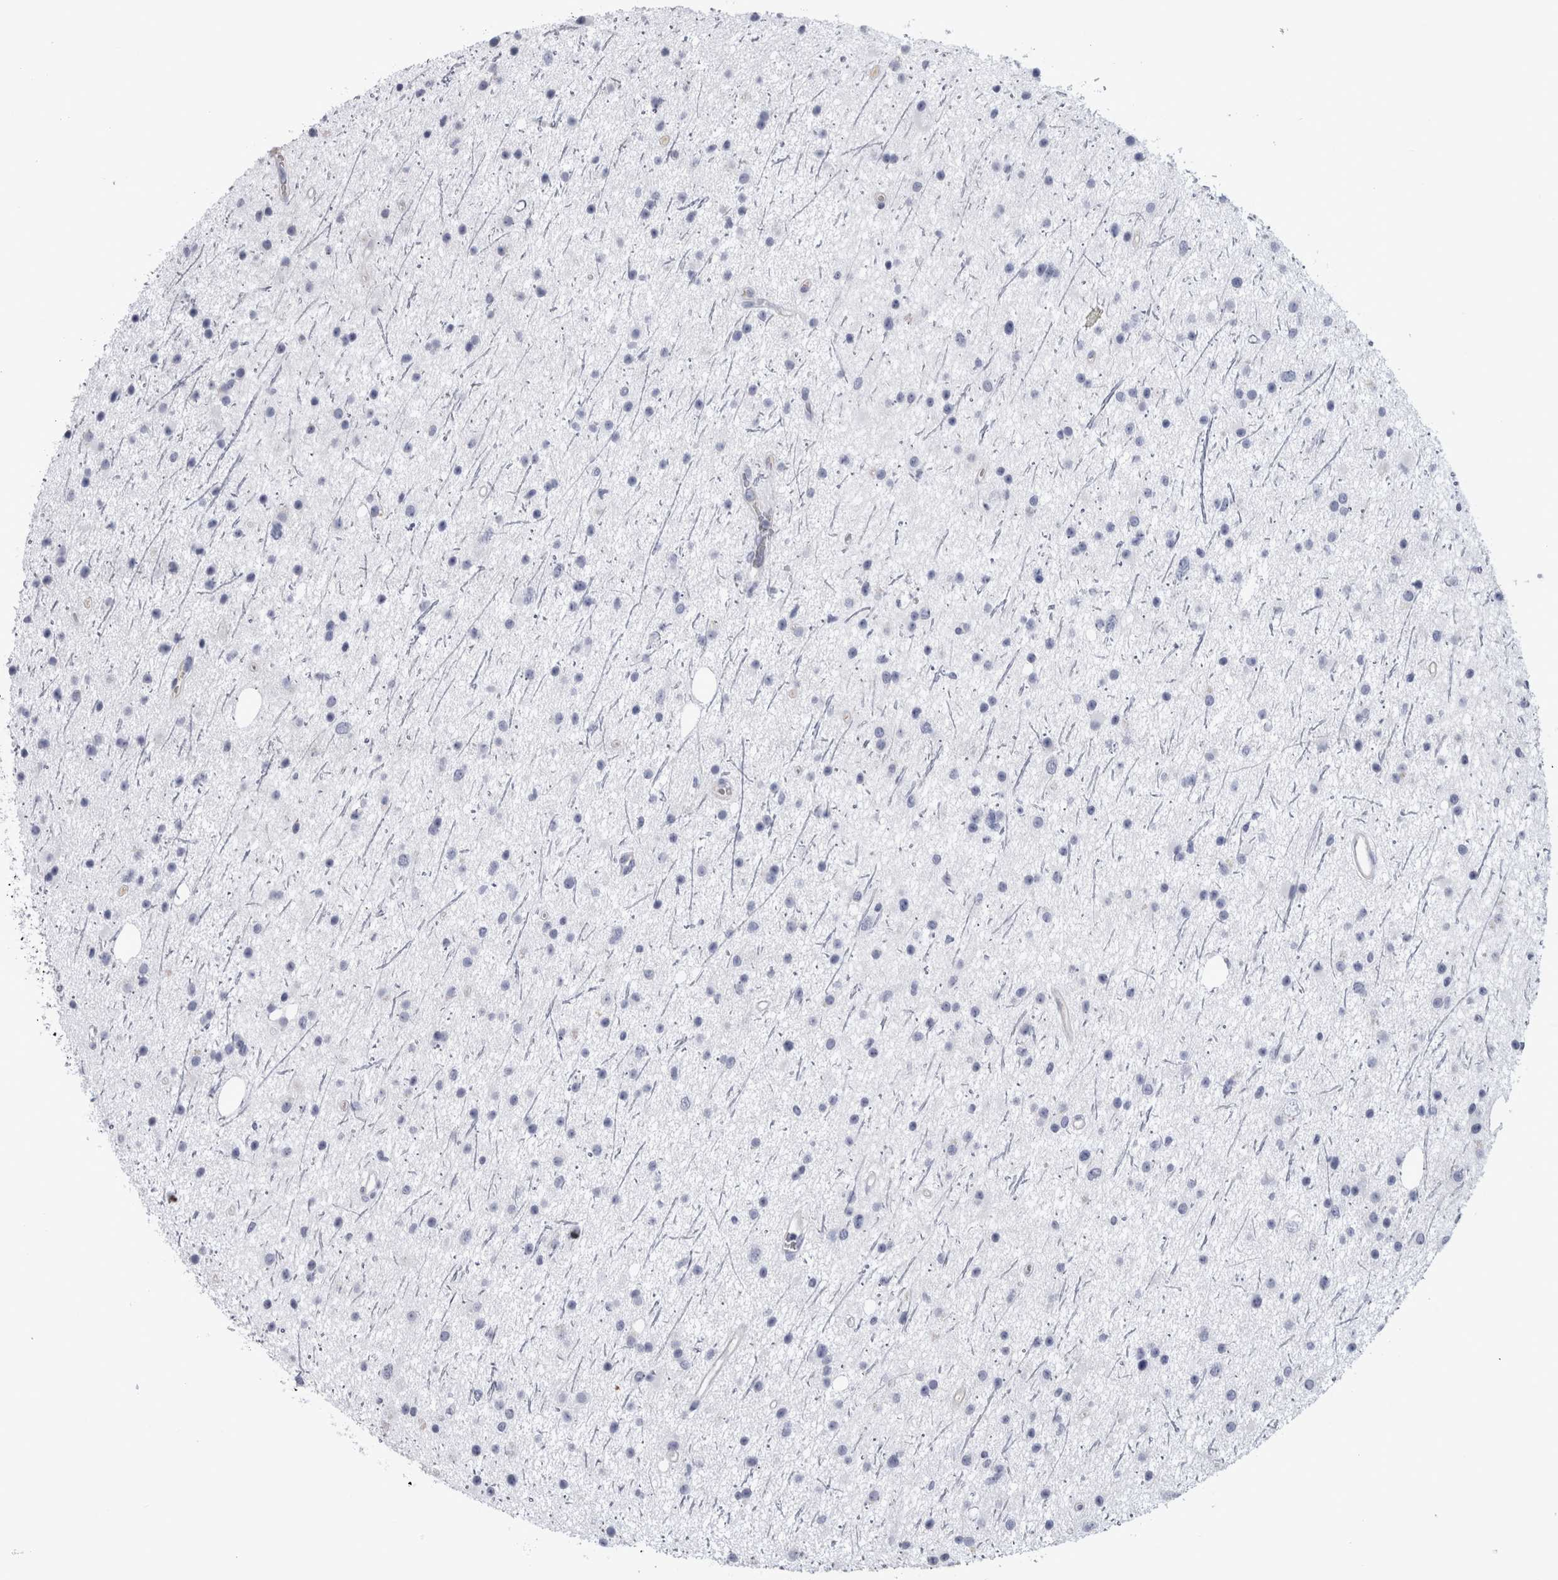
{"staining": {"intensity": "negative", "quantity": "none", "location": "none"}, "tissue": "glioma", "cell_type": "Tumor cells", "image_type": "cancer", "snomed": [{"axis": "morphology", "description": "Glioma, malignant, Low grade"}, {"axis": "topography", "description": "Cerebral cortex"}], "caption": "A histopathology image of human glioma is negative for staining in tumor cells.", "gene": "PAX5", "patient": {"sex": "female", "age": 39}}